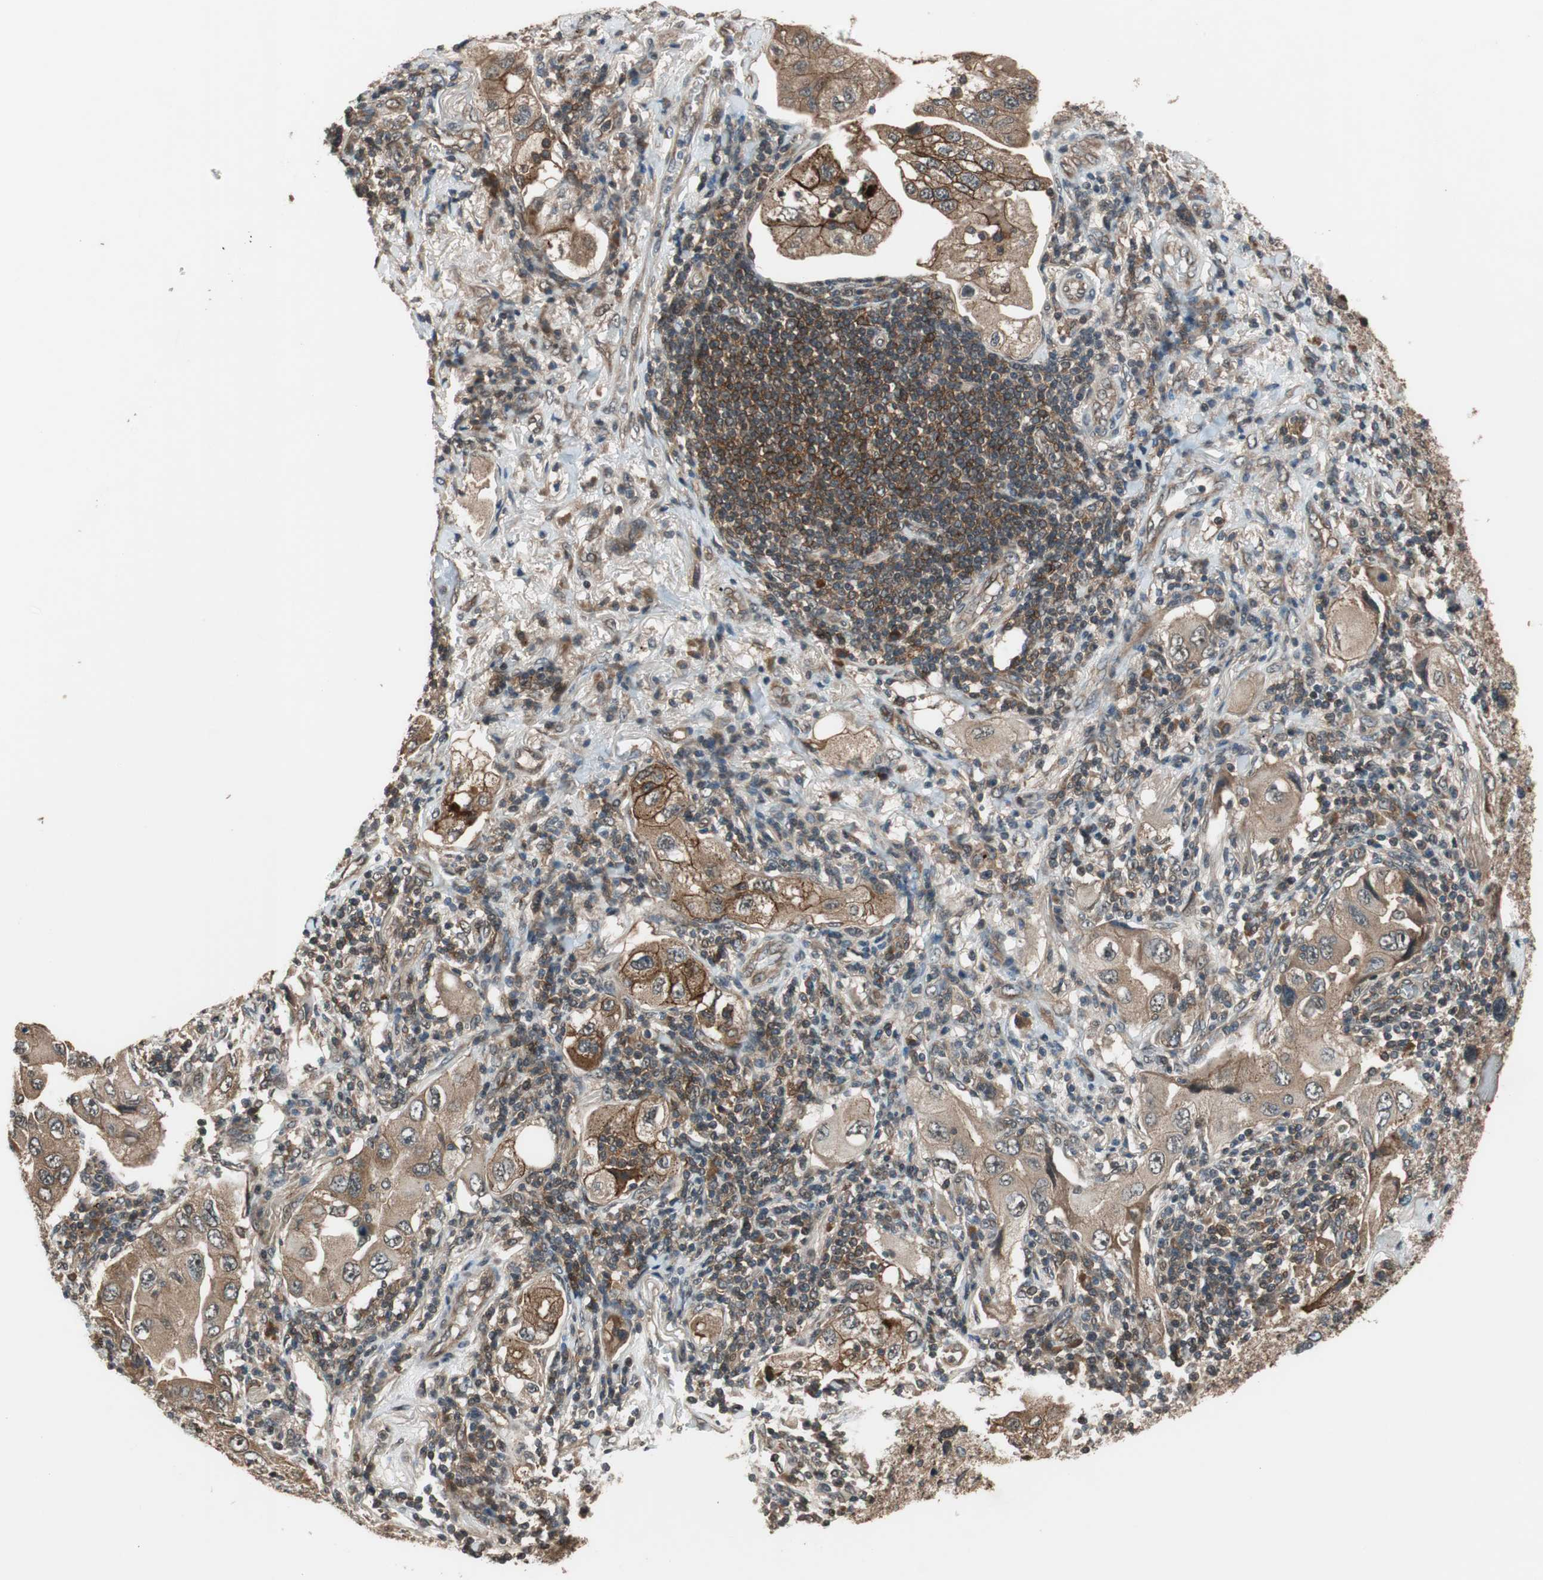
{"staining": {"intensity": "strong", "quantity": ">75%", "location": "cytoplasmic/membranous"}, "tissue": "lung cancer", "cell_type": "Tumor cells", "image_type": "cancer", "snomed": [{"axis": "morphology", "description": "Adenocarcinoma, NOS"}, {"axis": "topography", "description": "Lung"}], "caption": "An IHC photomicrograph of tumor tissue is shown. Protein staining in brown highlights strong cytoplasmic/membranous positivity in lung cancer (adenocarcinoma) within tumor cells.", "gene": "TMEM230", "patient": {"sex": "female", "age": 65}}